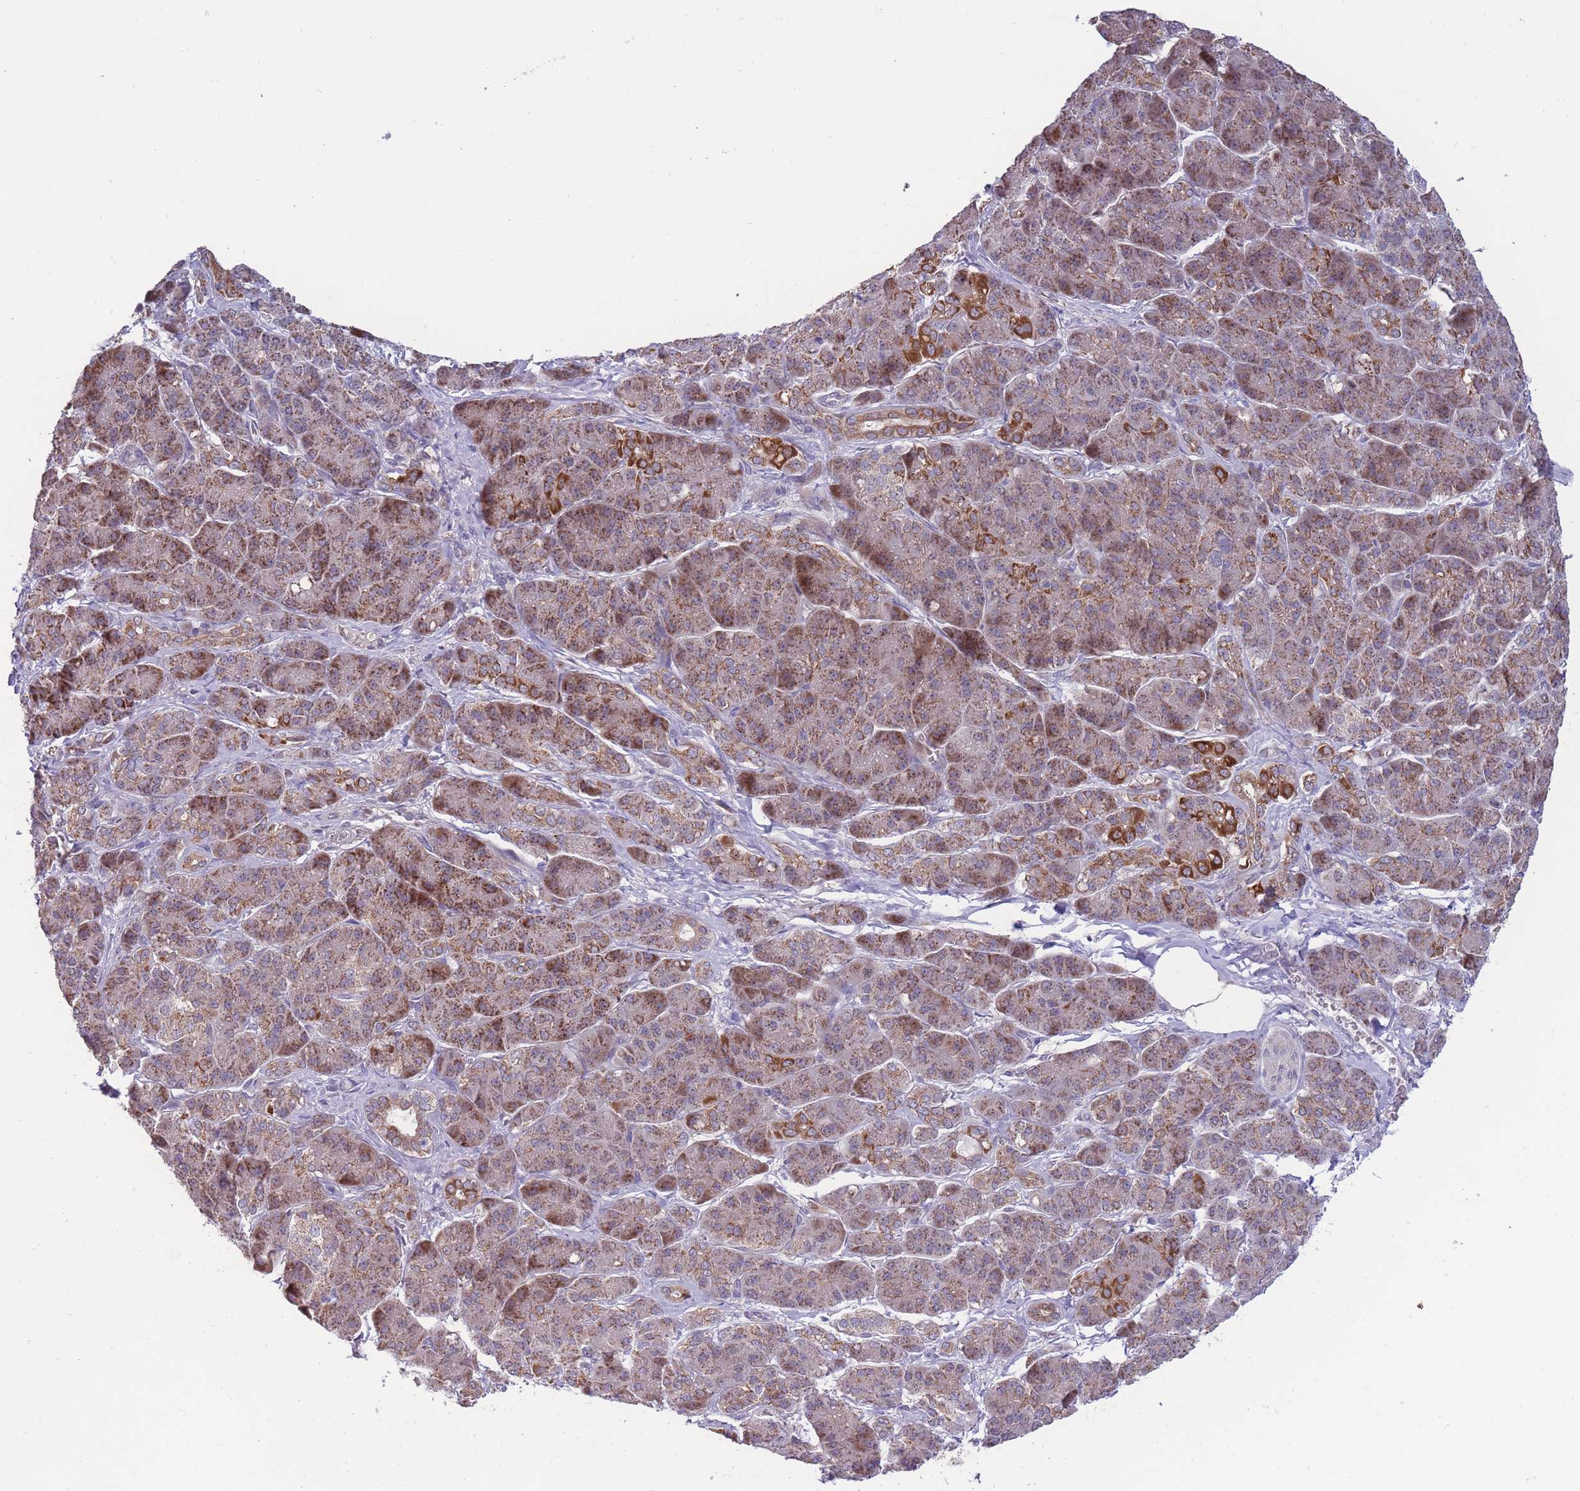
{"staining": {"intensity": "moderate", "quantity": ">75%", "location": "cytoplasmic/membranous"}, "tissue": "pancreatic cancer", "cell_type": "Tumor cells", "image_type": "cancer", "snomed": [{"axis": "morphology", "description": "Adenocarcinoma, NOS"}, {"axis": "topography", "description": "Pancreas"}], "caption": "Pancreatic cancer (adenocarcinoma) stained for a protein (brown) displays moderate cytoplasmic/membranous positive positivity in about >75% of tumor cells.", "gene": "MCIDAS", "patient": {"sex": "male", "age": 57}}